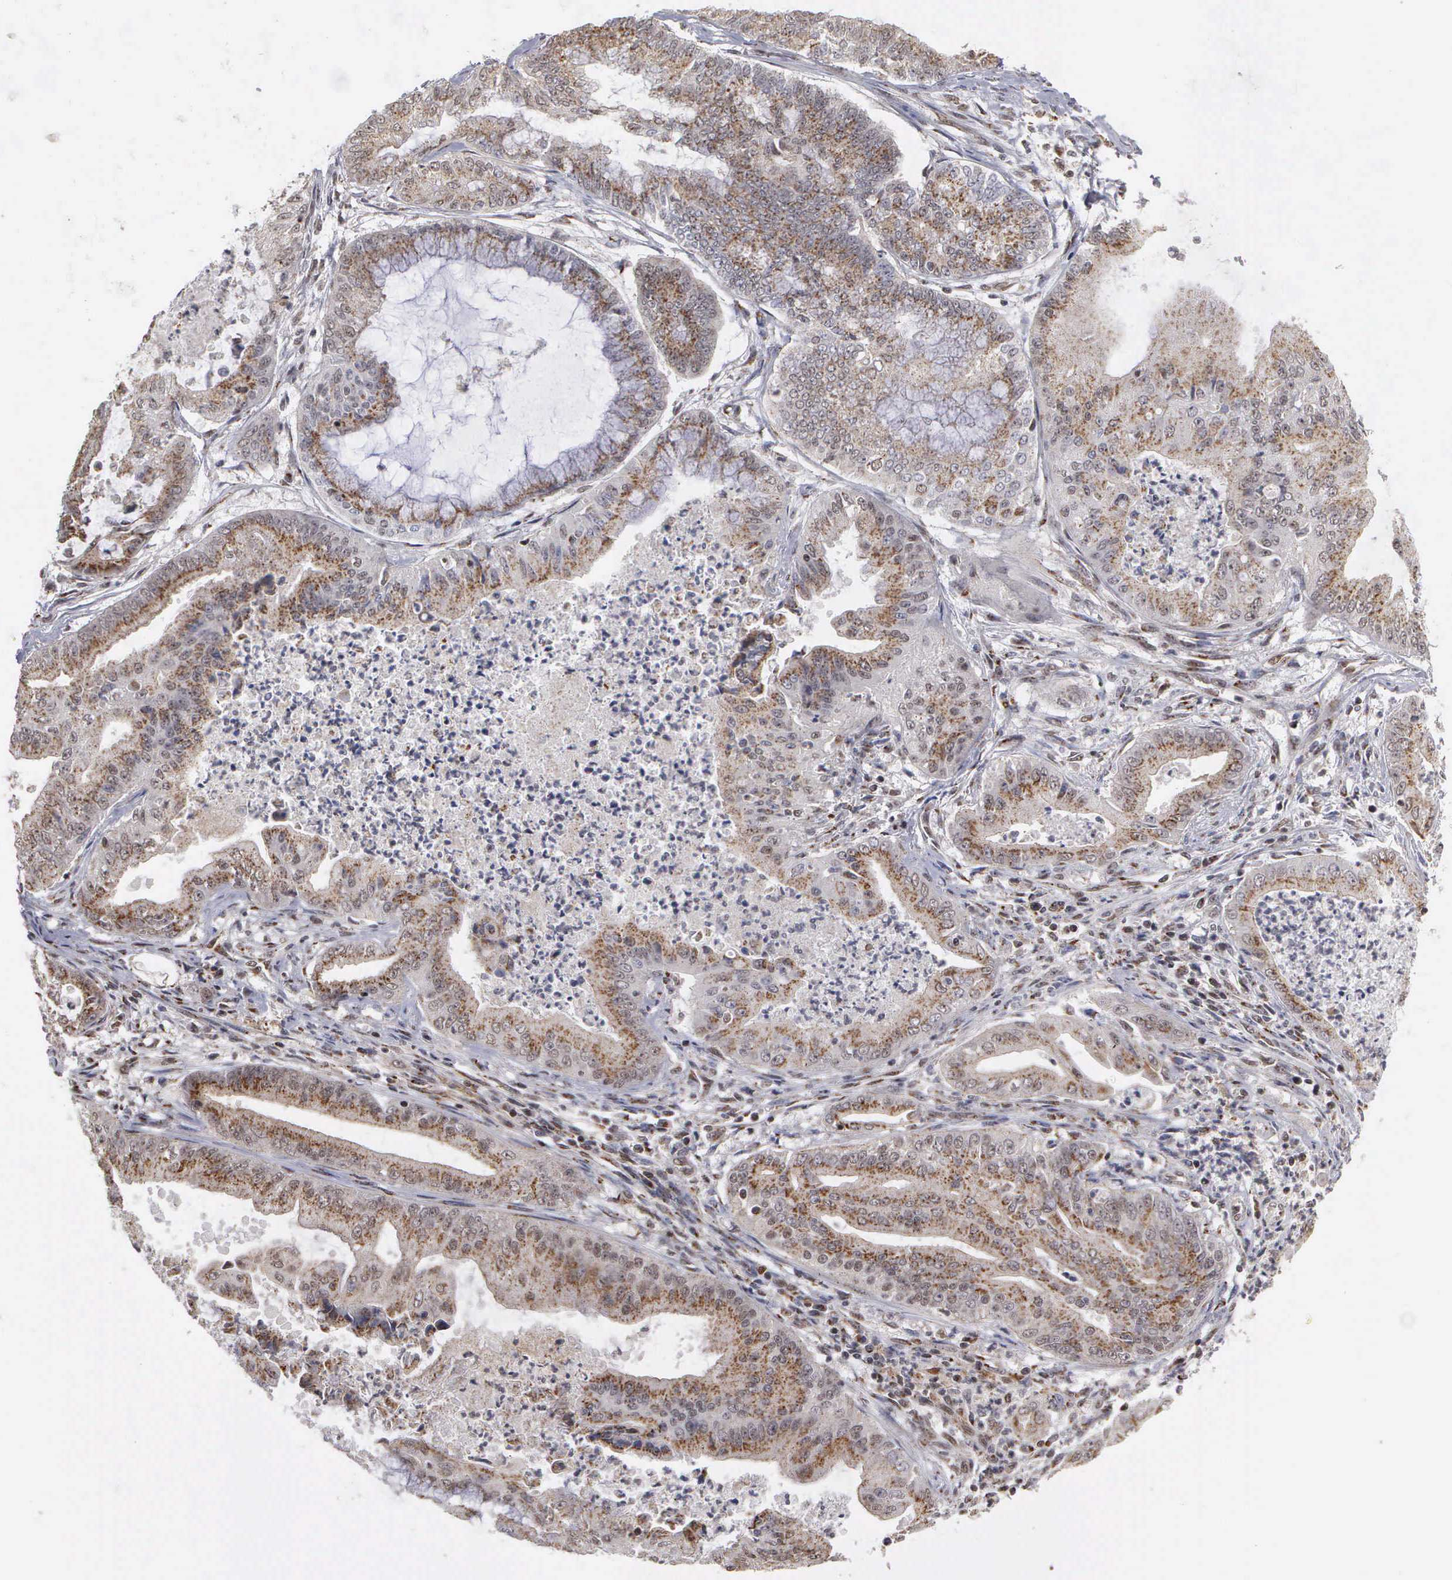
{"staining": {"intensity": "moderate", "quantity": ">75%", "location": "cytoplasmic/membranous"}, "tissue": "endometrial cancer", "cell_type": "Tumor cells", "image_type": "cancer", "snomed": [{"axis": "morphology", "description": "Adenocarcinoma, NOS"}, {"axis": "topography", "description": "Endometrium"}], "caption": "Adenocarcinoma (endometrial) stained with immunohistochemistry (IHC) exhibits moderate cytoplasmic/membranous expression in approximately >75% of tumor cells. The staining is performed using DAB brown chromogen to label protein expression. The nuclei are counter-stained blue using hematoxylin.", "gene": "GTF2A1", "patient": {"sex": "female", "age": 63}}